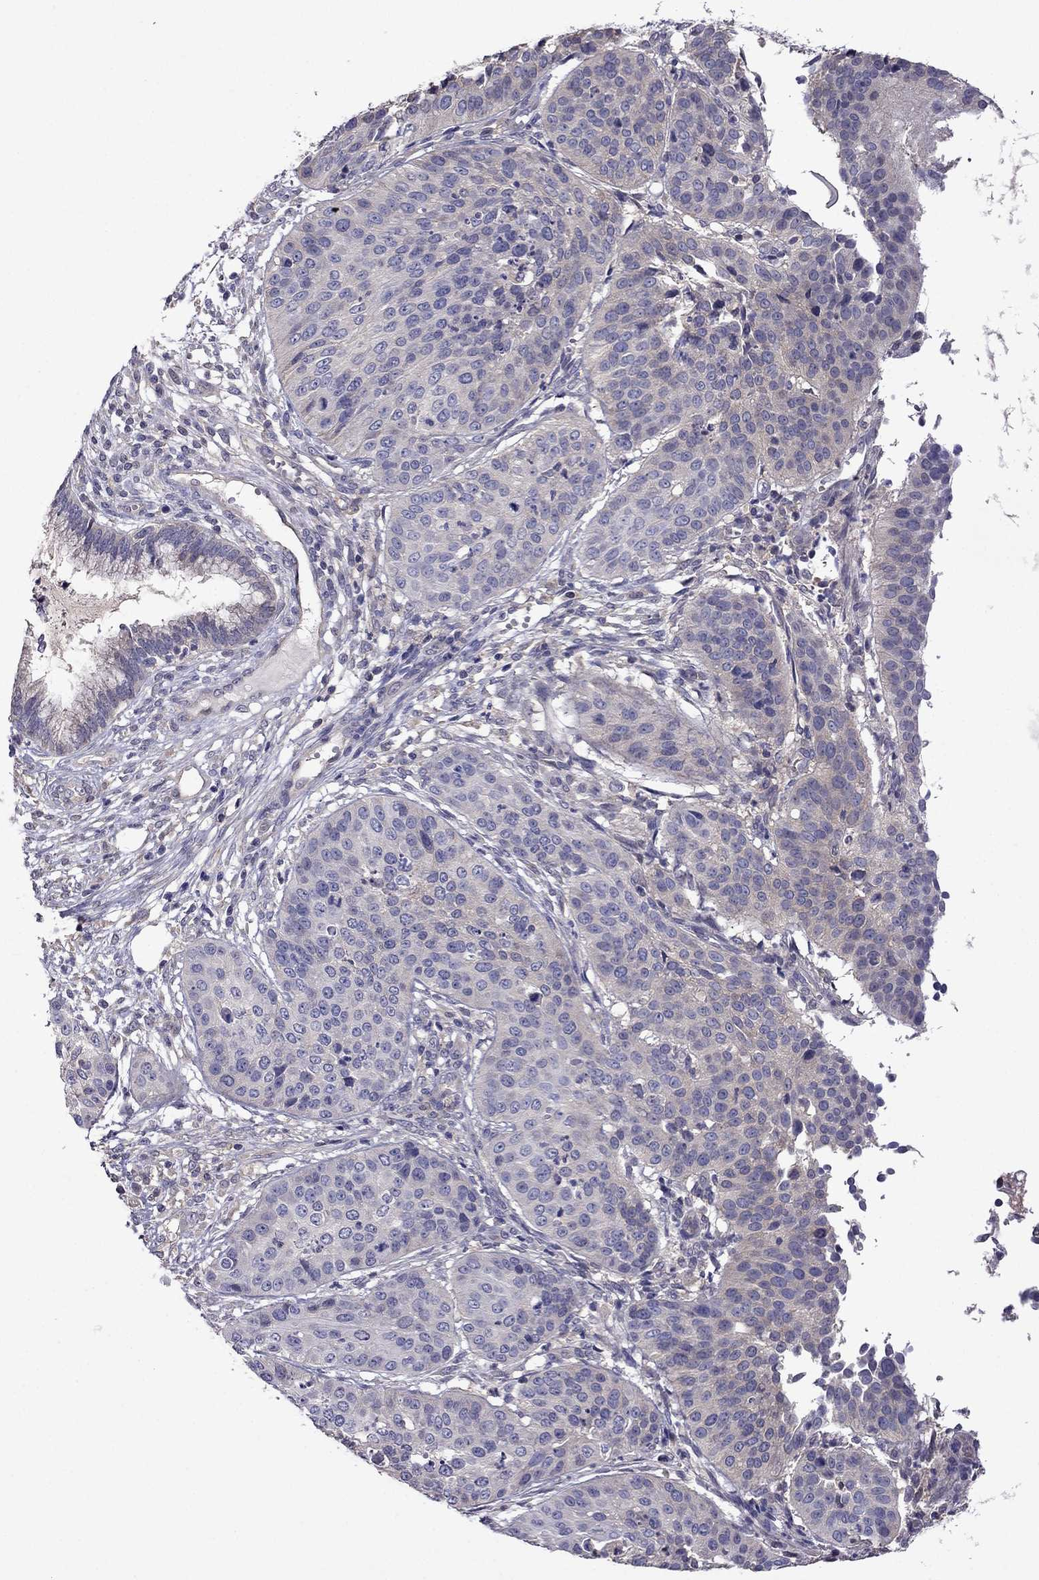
{"staining": {"intensity": "negative", "quantity": "none", "location": "none"}, "tissue": "cervical cancer", "cell_type": "Tumor cells", "image_type": "cancer", "snomed": [{"axis": "morphology", "description": "Normal tissue, NOS"}, {"axis": "morphology", "description": "Squamous cell carcinoma, NOS"}, {"axis": "topography", "description": "Cervix"}], "caption": "High magnification brightfield microscopy of squamous cell carcinoma (cervical) stained with DAB (3,3'-diaminobenzidine) (brown) and counterstained with hematoxylin (blue): tumor cells show no significant staining.", "gene": "SCNN1D", "patient": {"sex": "female", "age": 39}}